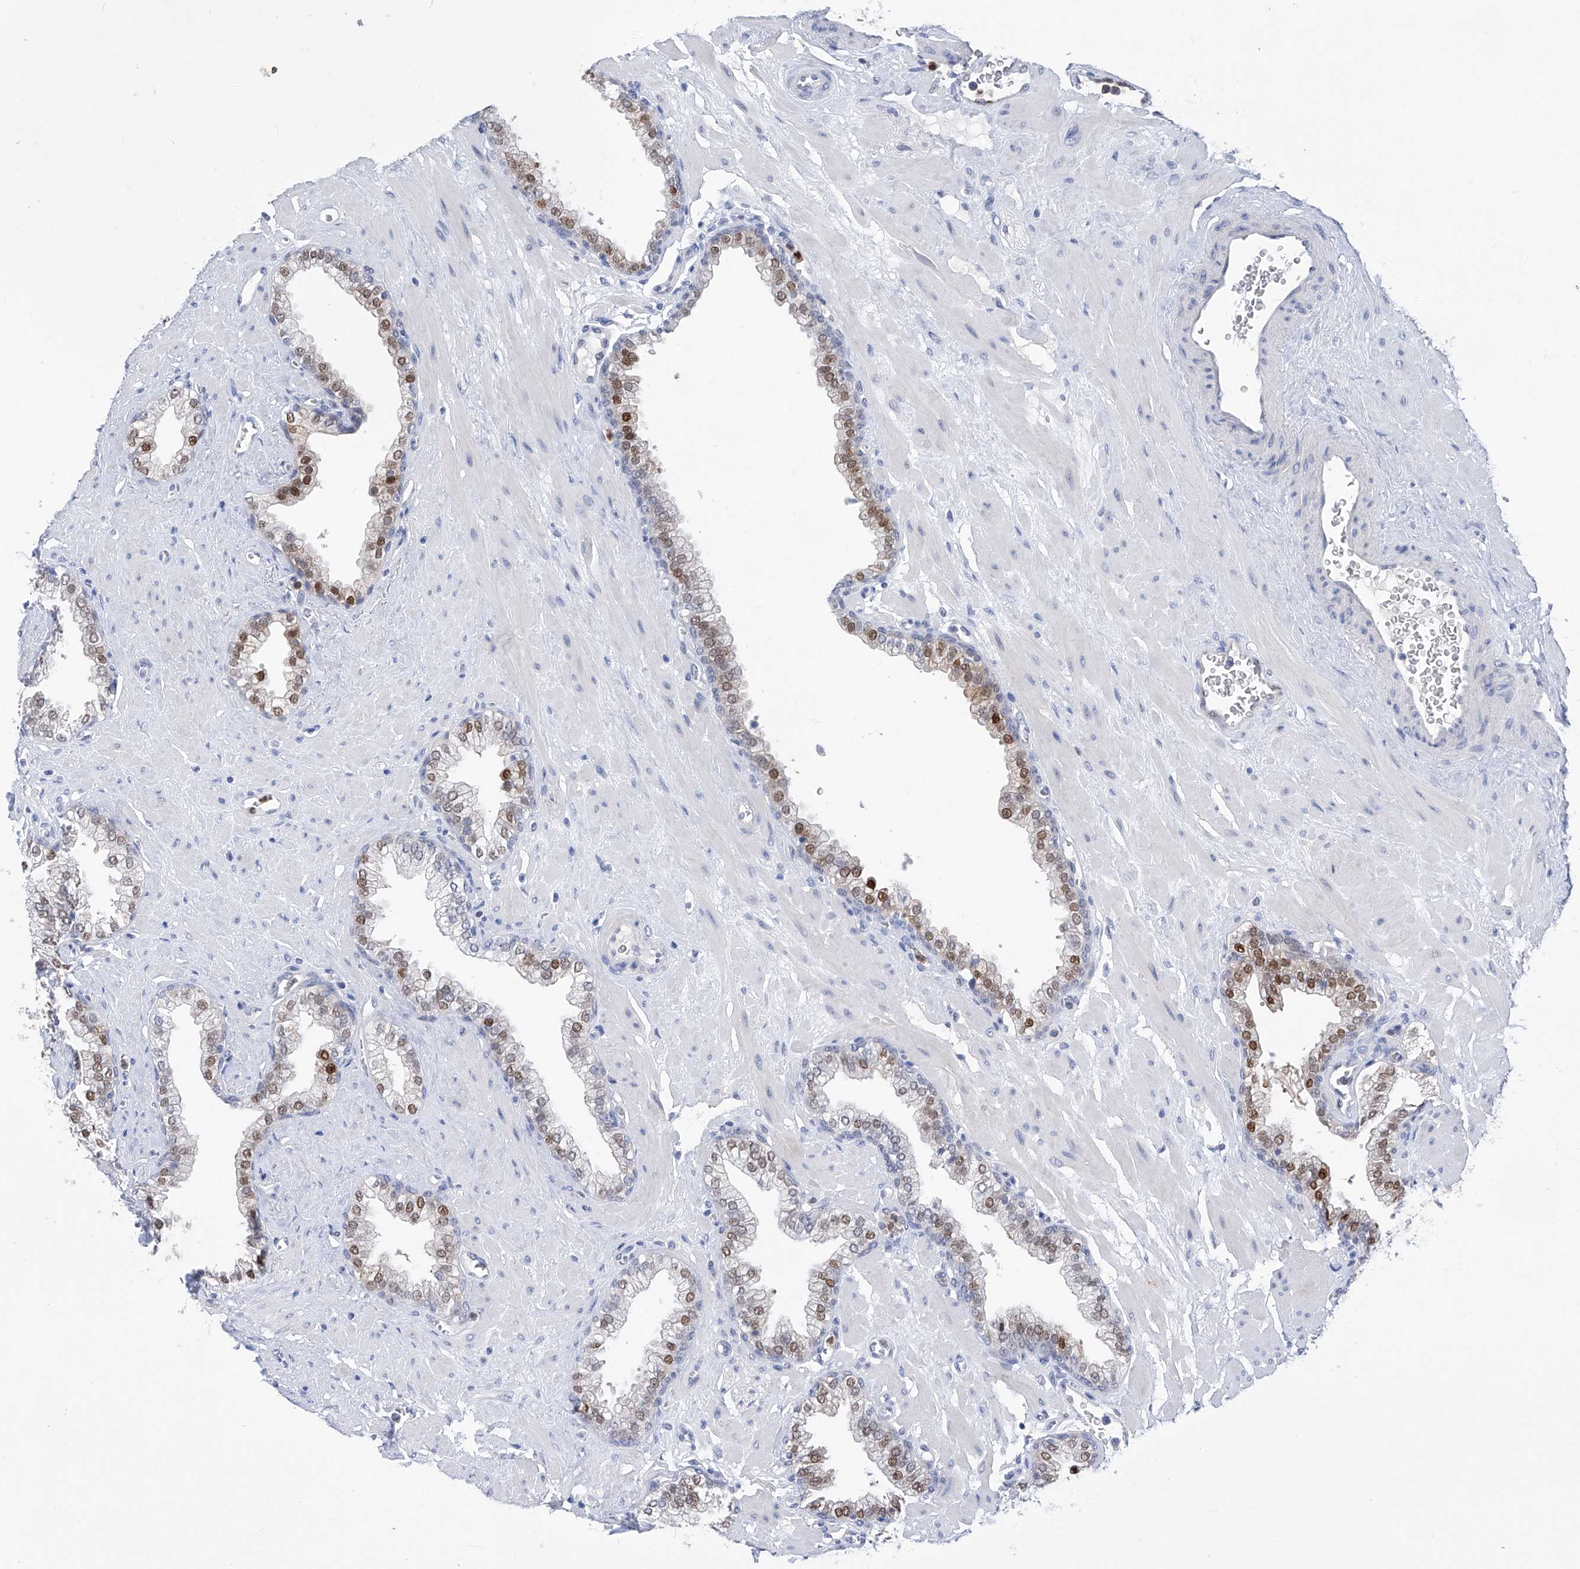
{"staining": {"intensity": "moderate", "quantity": "<25%", "location": "nuclear"}, "tissue": "prostate", "cell_type": "Glandular cells", "image_type": "normal", "snomed": [{"axis": "morphology", "description": "Normal tissue, NOS"}, {"axis": "morphology", "description": "Urothelial carcinoma, Low grade"}, {"axis": "topography", "description": "Urinary bladder"}, {"axis": "topography", "description": "Prostate"}], "caption": "Immunohistochemistry (IHC) histopathology image of normal human prostate stained for a protein (brown), which shows low levels of moderate nuclear staining in about <25% of glandular cells.", "gene": "PHF20", "patient": {"sex": "male", "age": 60}}